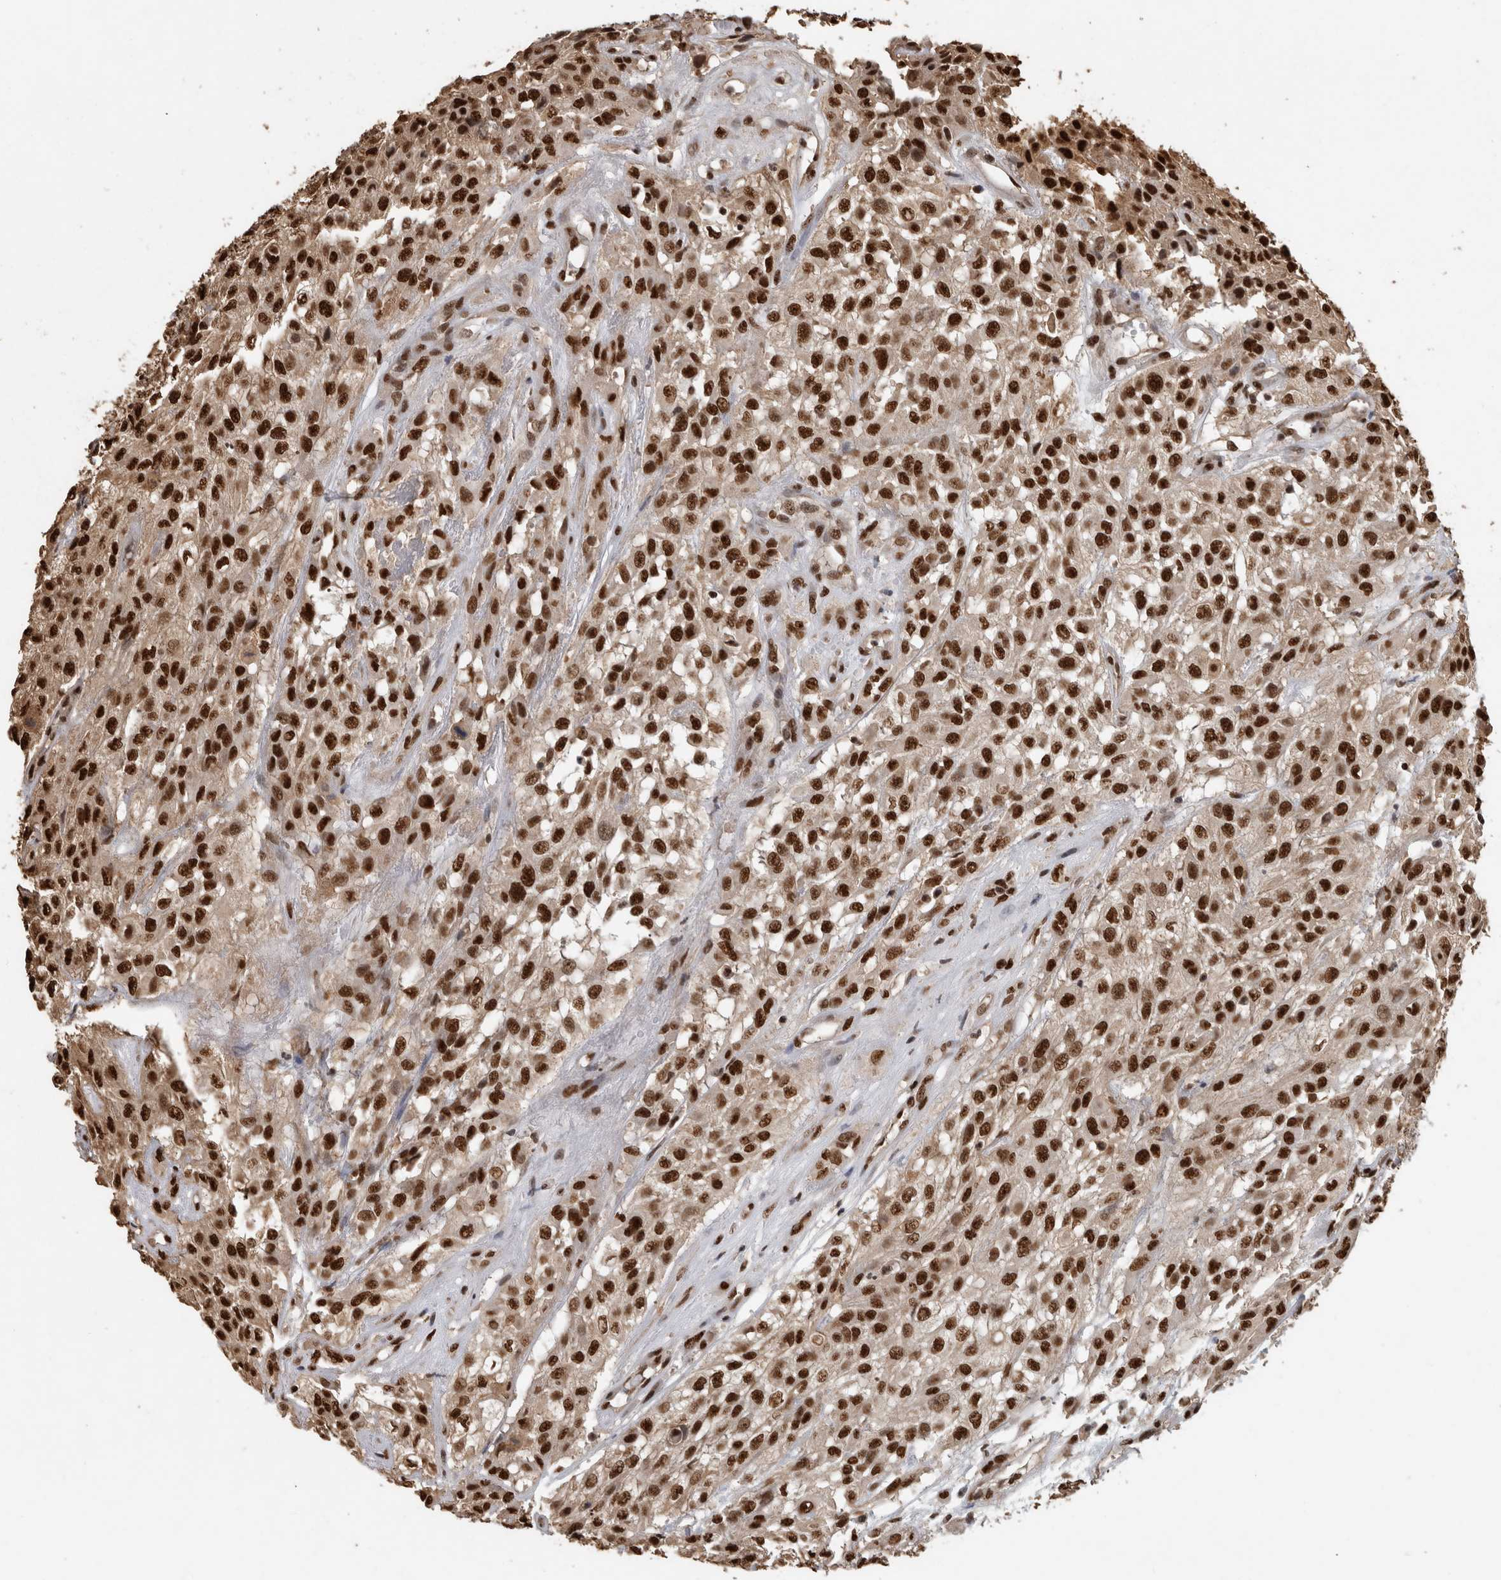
{"staining": {"intensity": "strong", "quantity": ">75%", "location": "nuclear"}, "tissue": "urothelial cancer", "cell_type": "Tumor cells", "image_type": "cancer", "snomed": [{"axis": "morphology", "description": "Urothelial carcinoma, High grade"}, {"axis": "topography", "description": "Urinary bladder"}], "caption": "Human urothelial carcinoma (high-grade) stained with a protein marker displays strong staining in tumor cells.", "gene": "RAD50", "patient": {"sex": "male", "age": 57}}